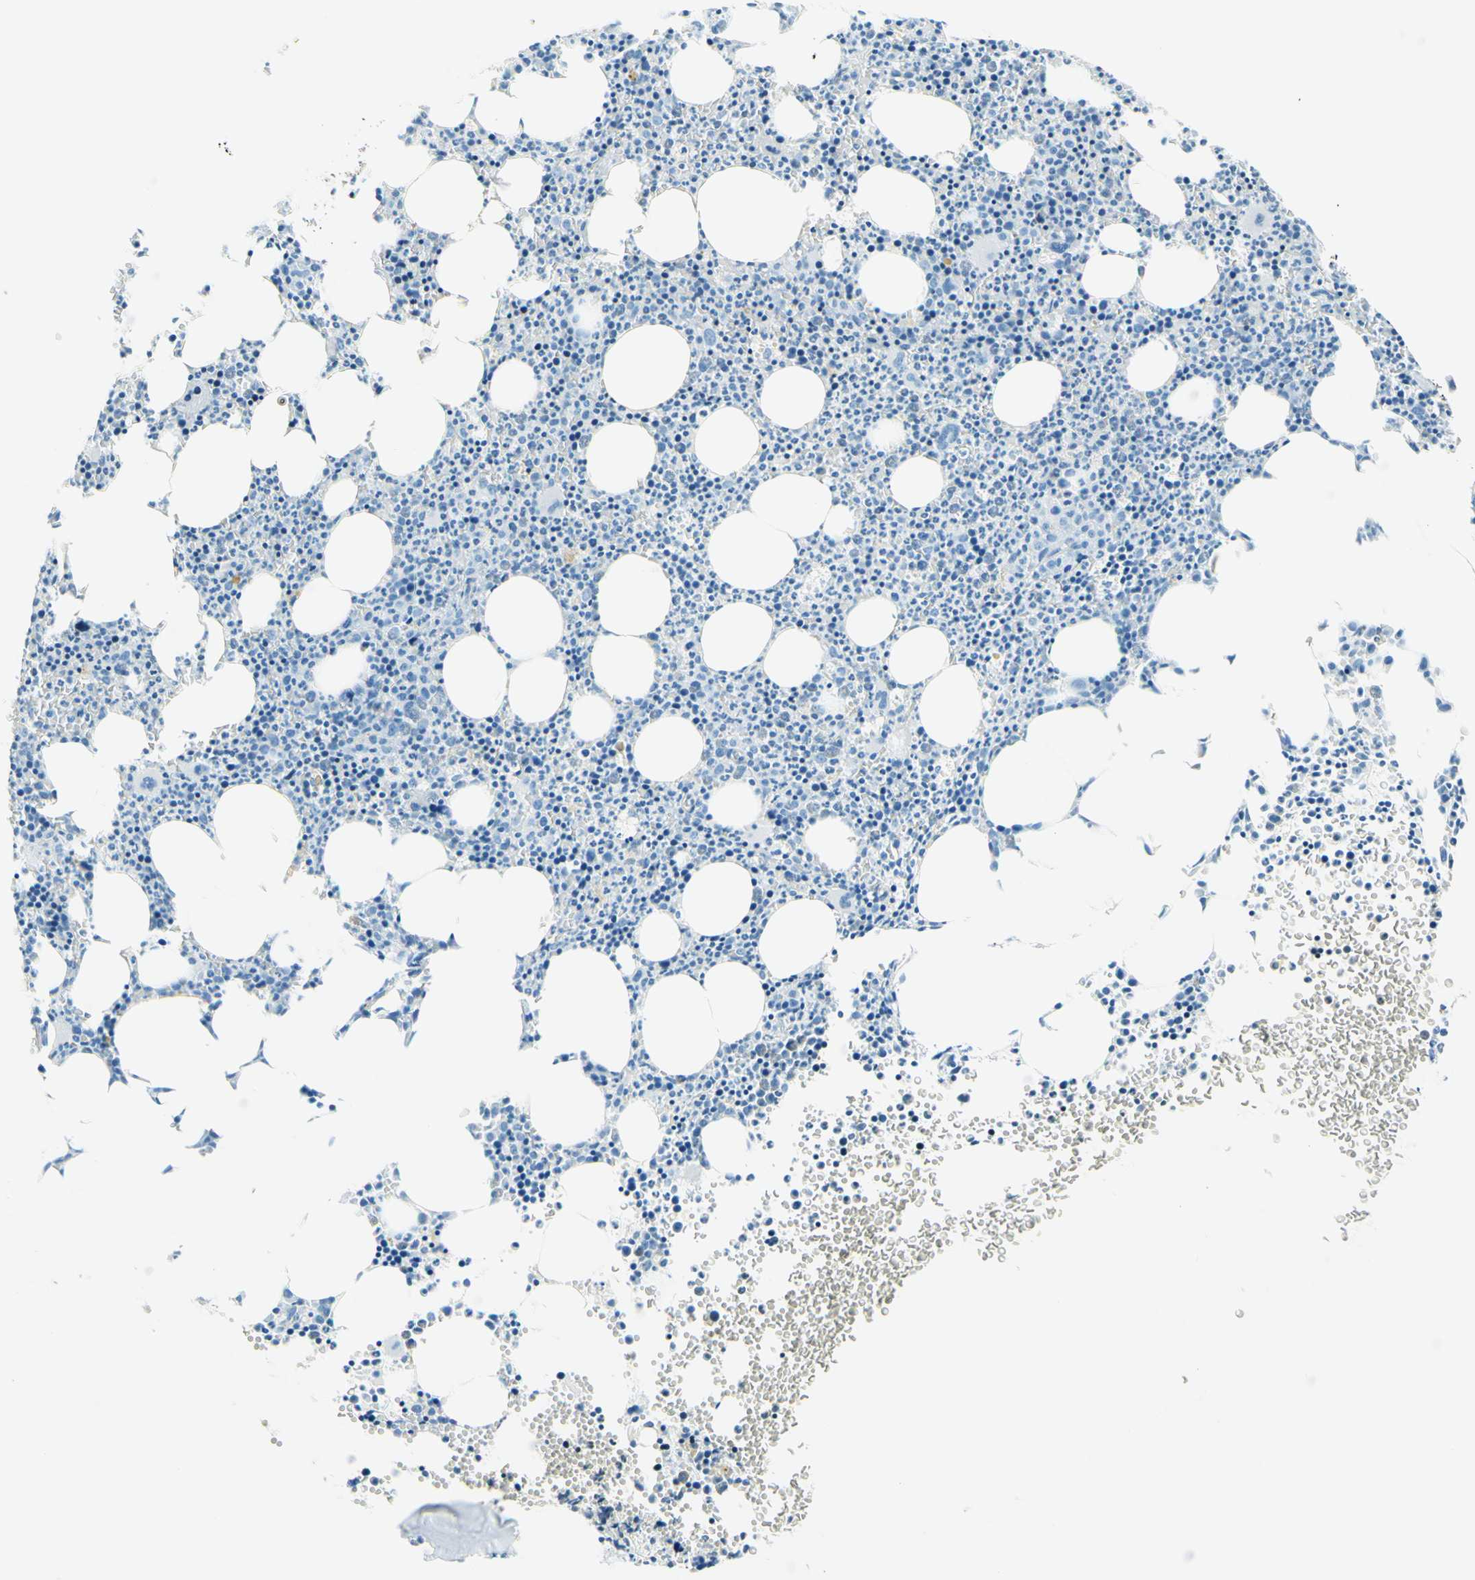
{"staining": {"intensity": "weak", "quantity": "<25%", "location": "cytoplasmic/membranous"}, "tissue": "bone marrow", "cell_type": "Hematopoietic cells", "image_type": "normal", "snomed": [{"axis": "morphology", "description": "Normal tissue, NOS"}, {"axis": "morphology", "description": "Inflammation, NOS"}, {"axis": "topography", "description": "Bone marrow"}], "caption": "Immunohistochemistry (IHC) of benign human bone marrow reveals no expression in hematopoietic cells. Brightfield microscopy of immunohistochemistry stained with DAB (brown) and hematoxylin (blue), captured at high magnification.", "gene": "PASD1", "patient": {"sex": "female", "age": 61}}